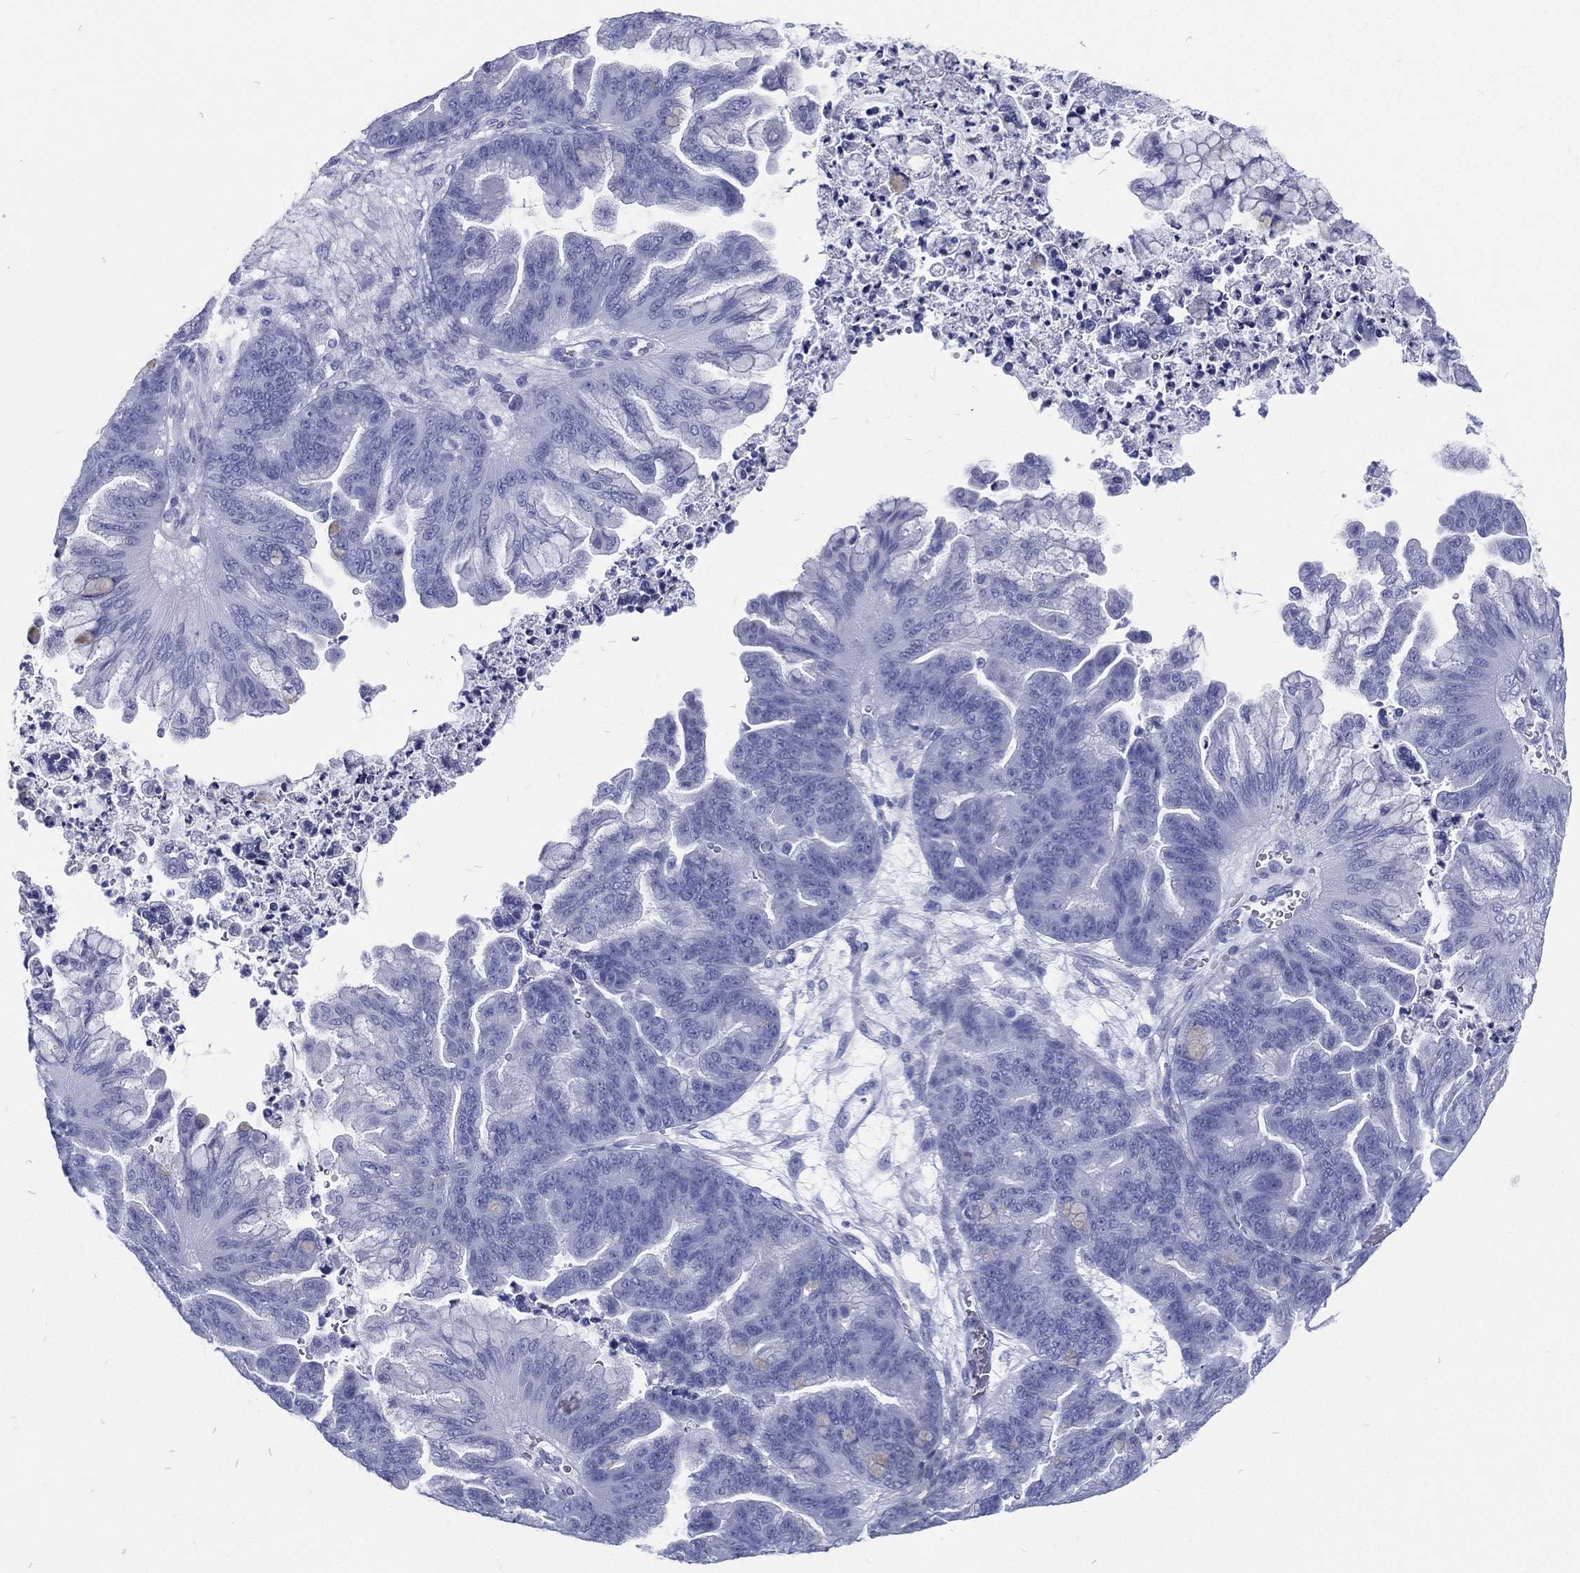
{"staining": {"intensity": "negative", "quantity": "none", "location": "none"}, "tissue": "ovarian cancer", "cell_type": "Tumor cells", "image_type": "cancer", "snomed": [{"axis": "morphology", "description": "Cystadenocarcinoma, mucinous, NOS"}, {"axis": "topography", "description": "Ovary"}], "caption": "Immunohistochemistry micrograph of human ovarian cancer (mucinous cystadenocarcinoma) stained for a protein (brown), which shows no staining in tumor cells.", "gene": "RSPH4A", "patient": {"sex": "female", "age": 67}}